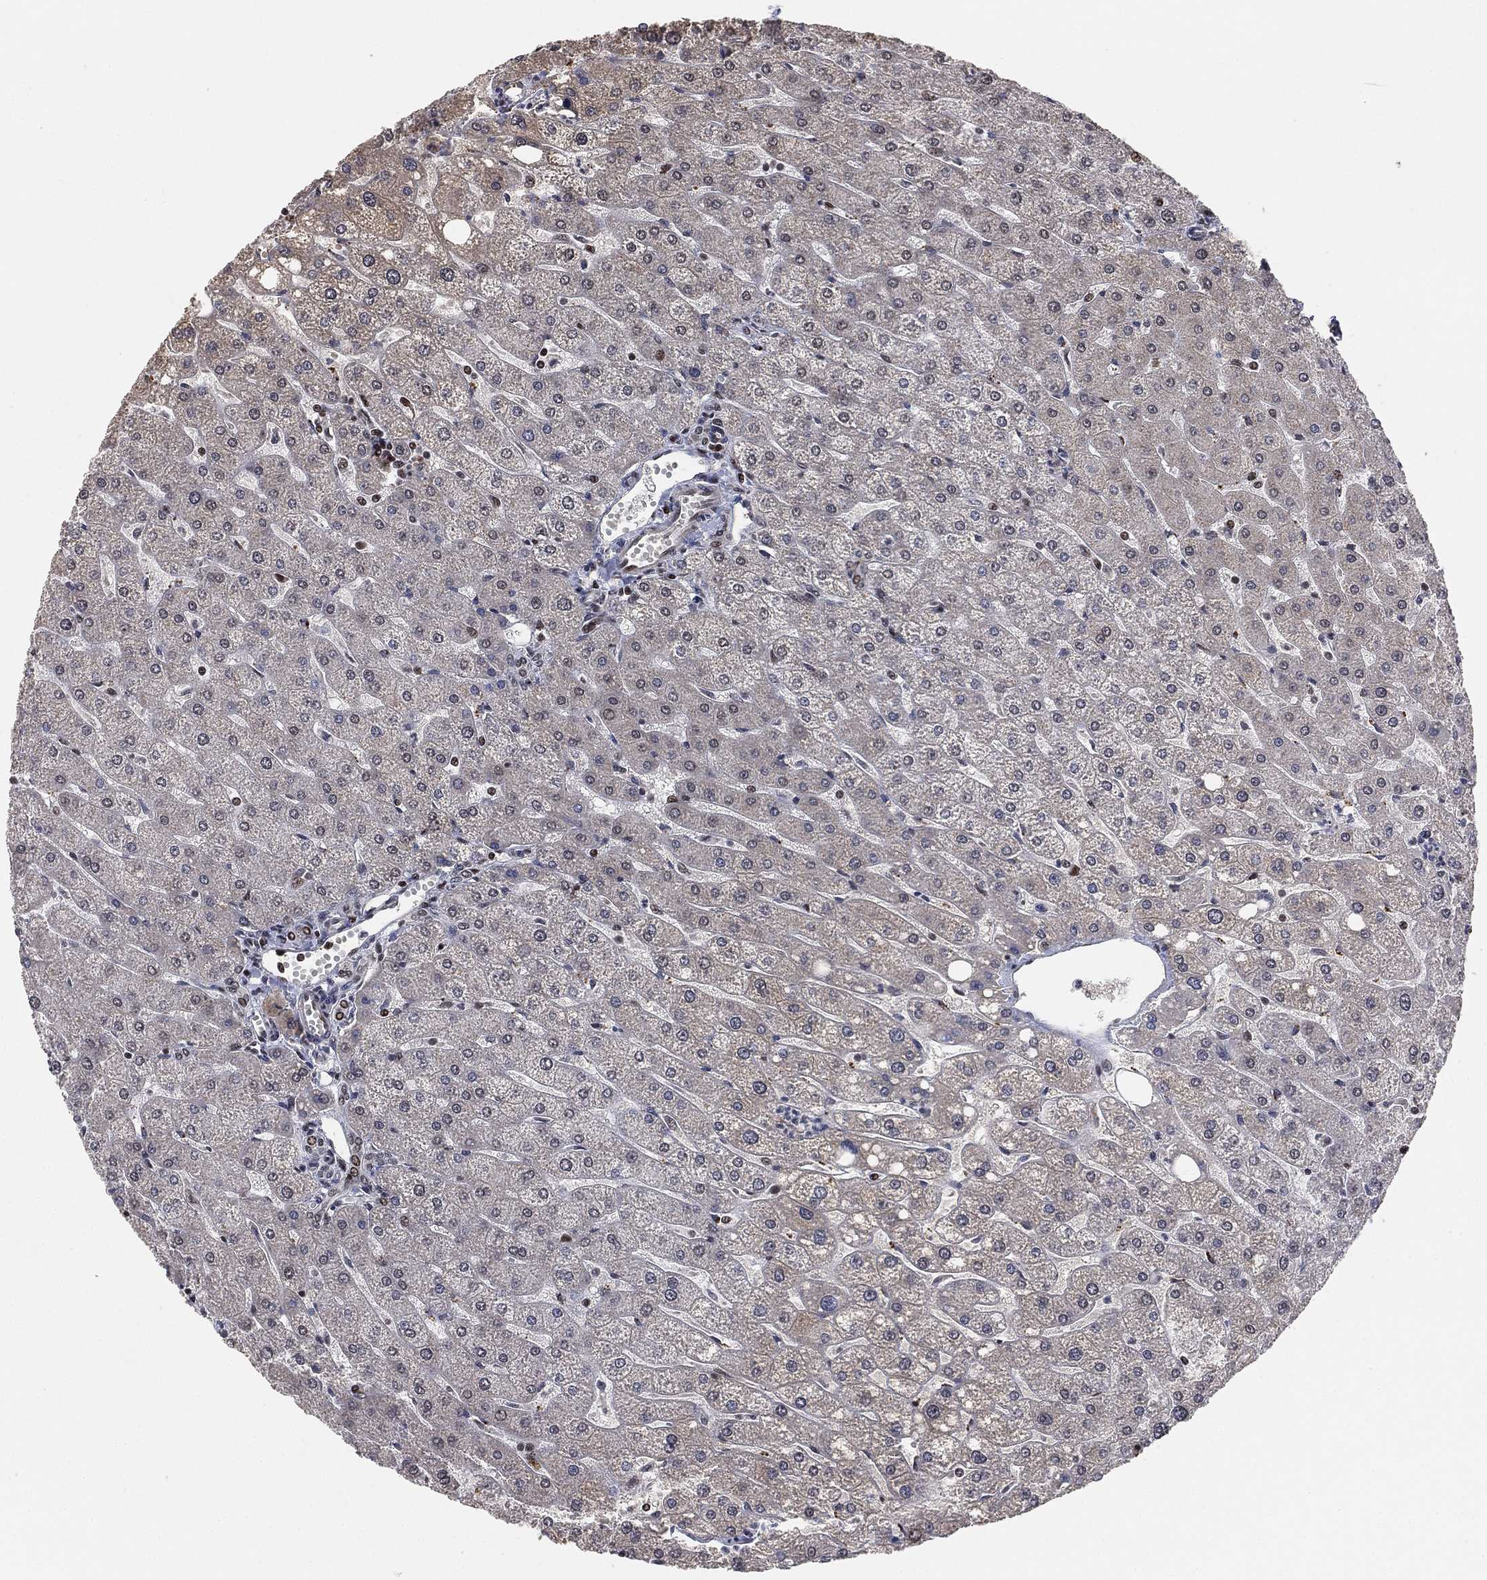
{"staining": {"intensity": "negative", "quantity": "none", "location": "none"}, "tissue": "liver", "cell_type": "Cholangiocytes", "image_type": "normal", "snomed": [{"axis": "morphology", "description": "Normal tissue, NOS"}, {"axis": "topography", "description": "Liver"}], "caption": "Image shows no significant protein positivity in cholangiocytes of normal liver.", "gene": "ZSCAN30", "patient": {"sex": "male", "age": 67}}